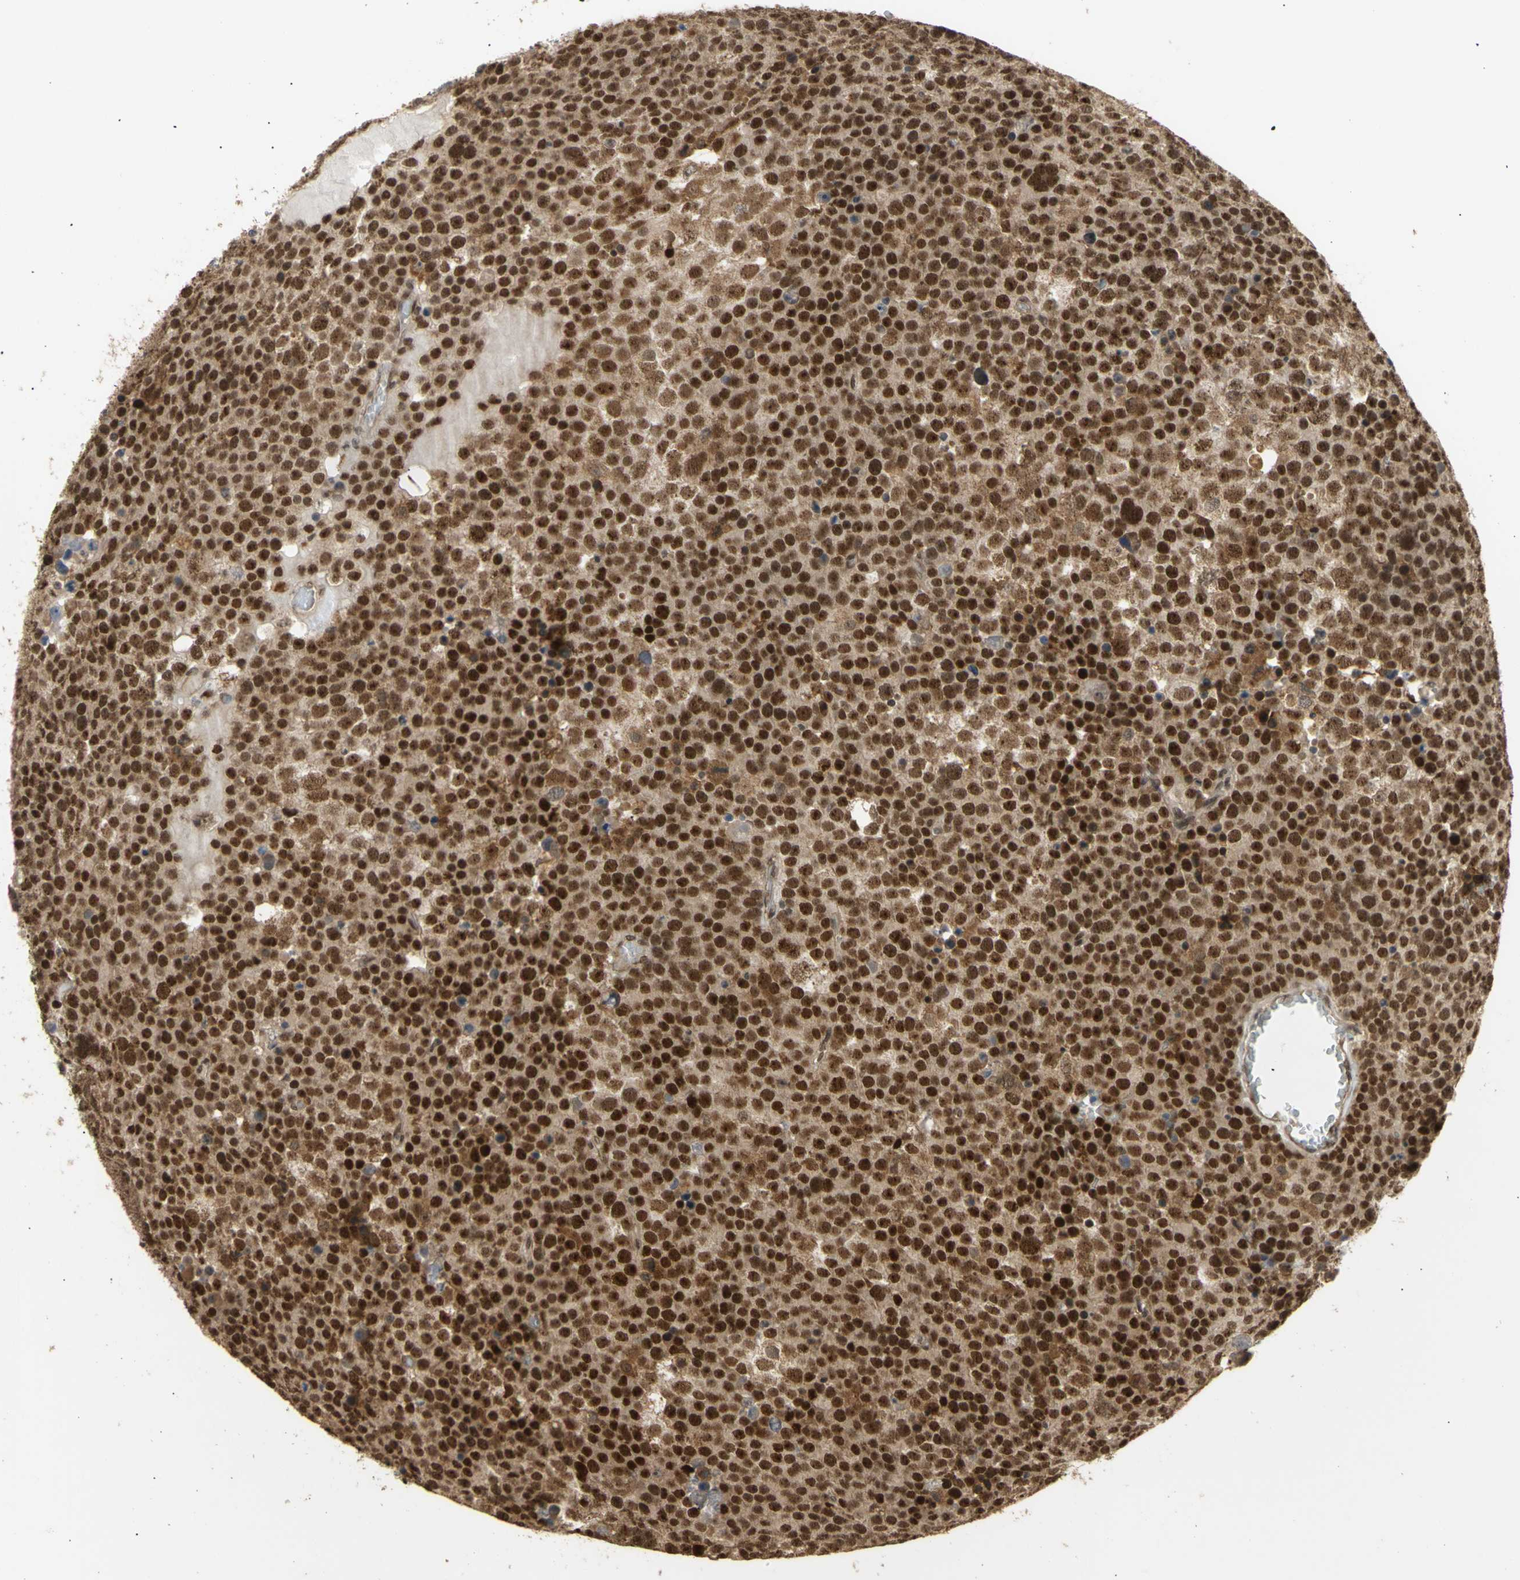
{"staining": {"intensity": "strong", "quantity": ">75%", "location": "cytoplasmic/membranous,nuclear"}, "tissue": "testis cancer", "cell_type": "Tumor cells", "image_type": "cancer", "snomed": [{"axis": "morphology", "description": "Seminoma, NOS"}, {"axis": "topography", "description": "Testis"}], "caption": "Brown immunohistochemical staining in human testis cancer shows strong cytoplasmic/membranous and nuclear positivity in approximately >75% of tumor cells. The staining was performed using DAB to visualize the protein expression in brown, while the nuclei were stained in blue with hematoxylin (Magnification: 20x).", "gene": "GTF2E2", "patient": {"sex": "male", "age": 71}}